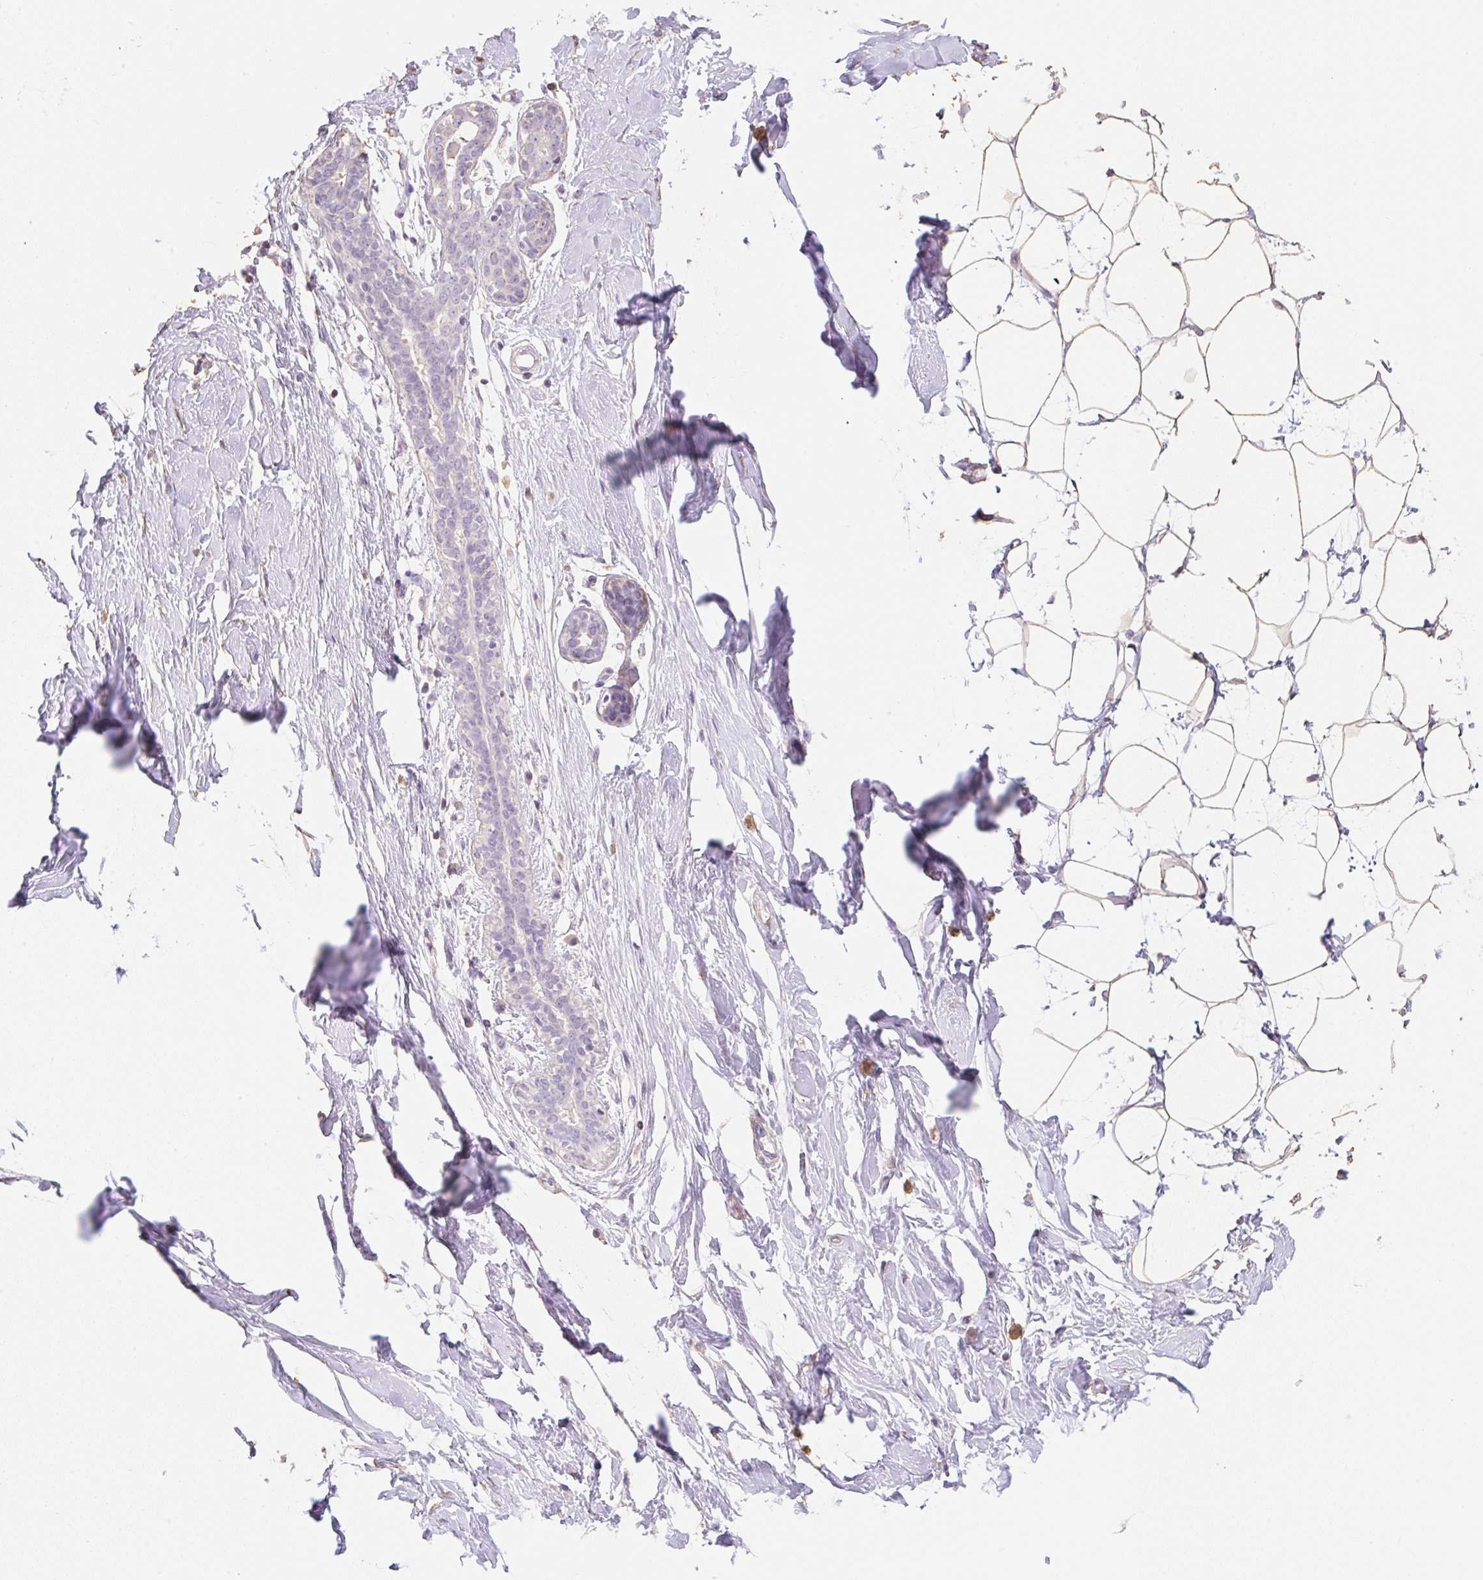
{"staining": {"intensity": "negative", "quantity": "none", "location": "none"}, "tissue": "breast", "cell_type": "Adipocytes", "image_type": "normal", "snomed": [{"axis": "morphology", "description": "Normal tissue, NOS"}, {"axis": "topography", "description": "Breast"}], "caption": "DAB immunohistochemical staining of benign breast reveals no significant staining in adipocytes.", "gene": "MBOAT7", "patient": {"sex": "female", "age": 27}}